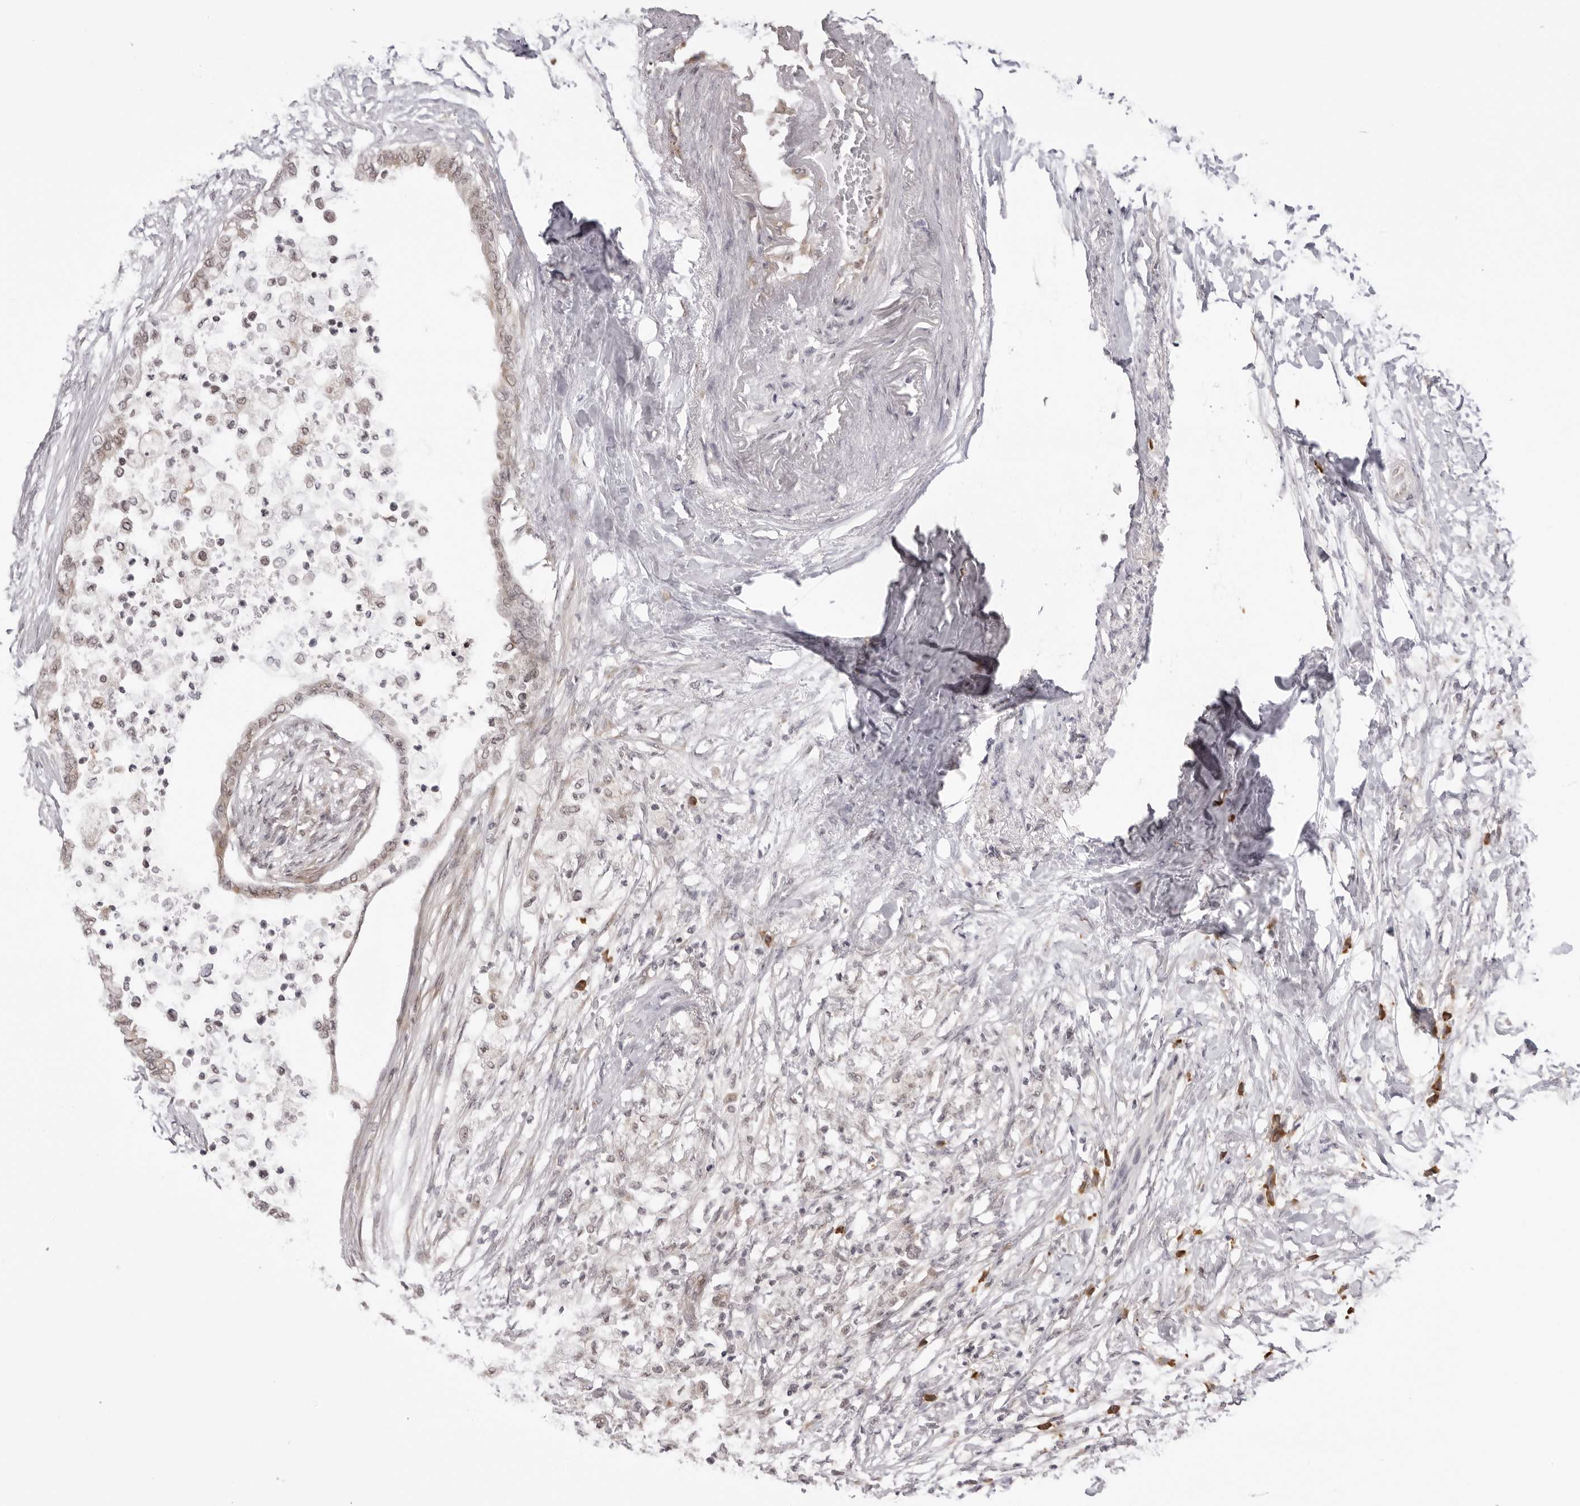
{"staining": {"intensity": "weak", "quantity": "25%-75%", "location": "cytoplasmic/membranous"}, "tissue": "pancreatic cancer", "cell_type": "Tumor cells", "image_type": "cancer", "snomed": [{"axis": "morphology", "description": "Normal tissue, NOS"}, {"axis": "morphology", "description": "Adenocarcinoma, NOS"}, {"axis": "topography", "description": "Pancreas"}, {"axis": "topography", "description": "Duodenum"}], "caption": "A micrograph of pancreatic cancer (adenocarcinoma) stained for a protein exhibits weak cytoplasmic/membranous brown staining in tumor cells.", "gene": "ZC3H11A", "patient": {"sex": "female", "age": 60}}